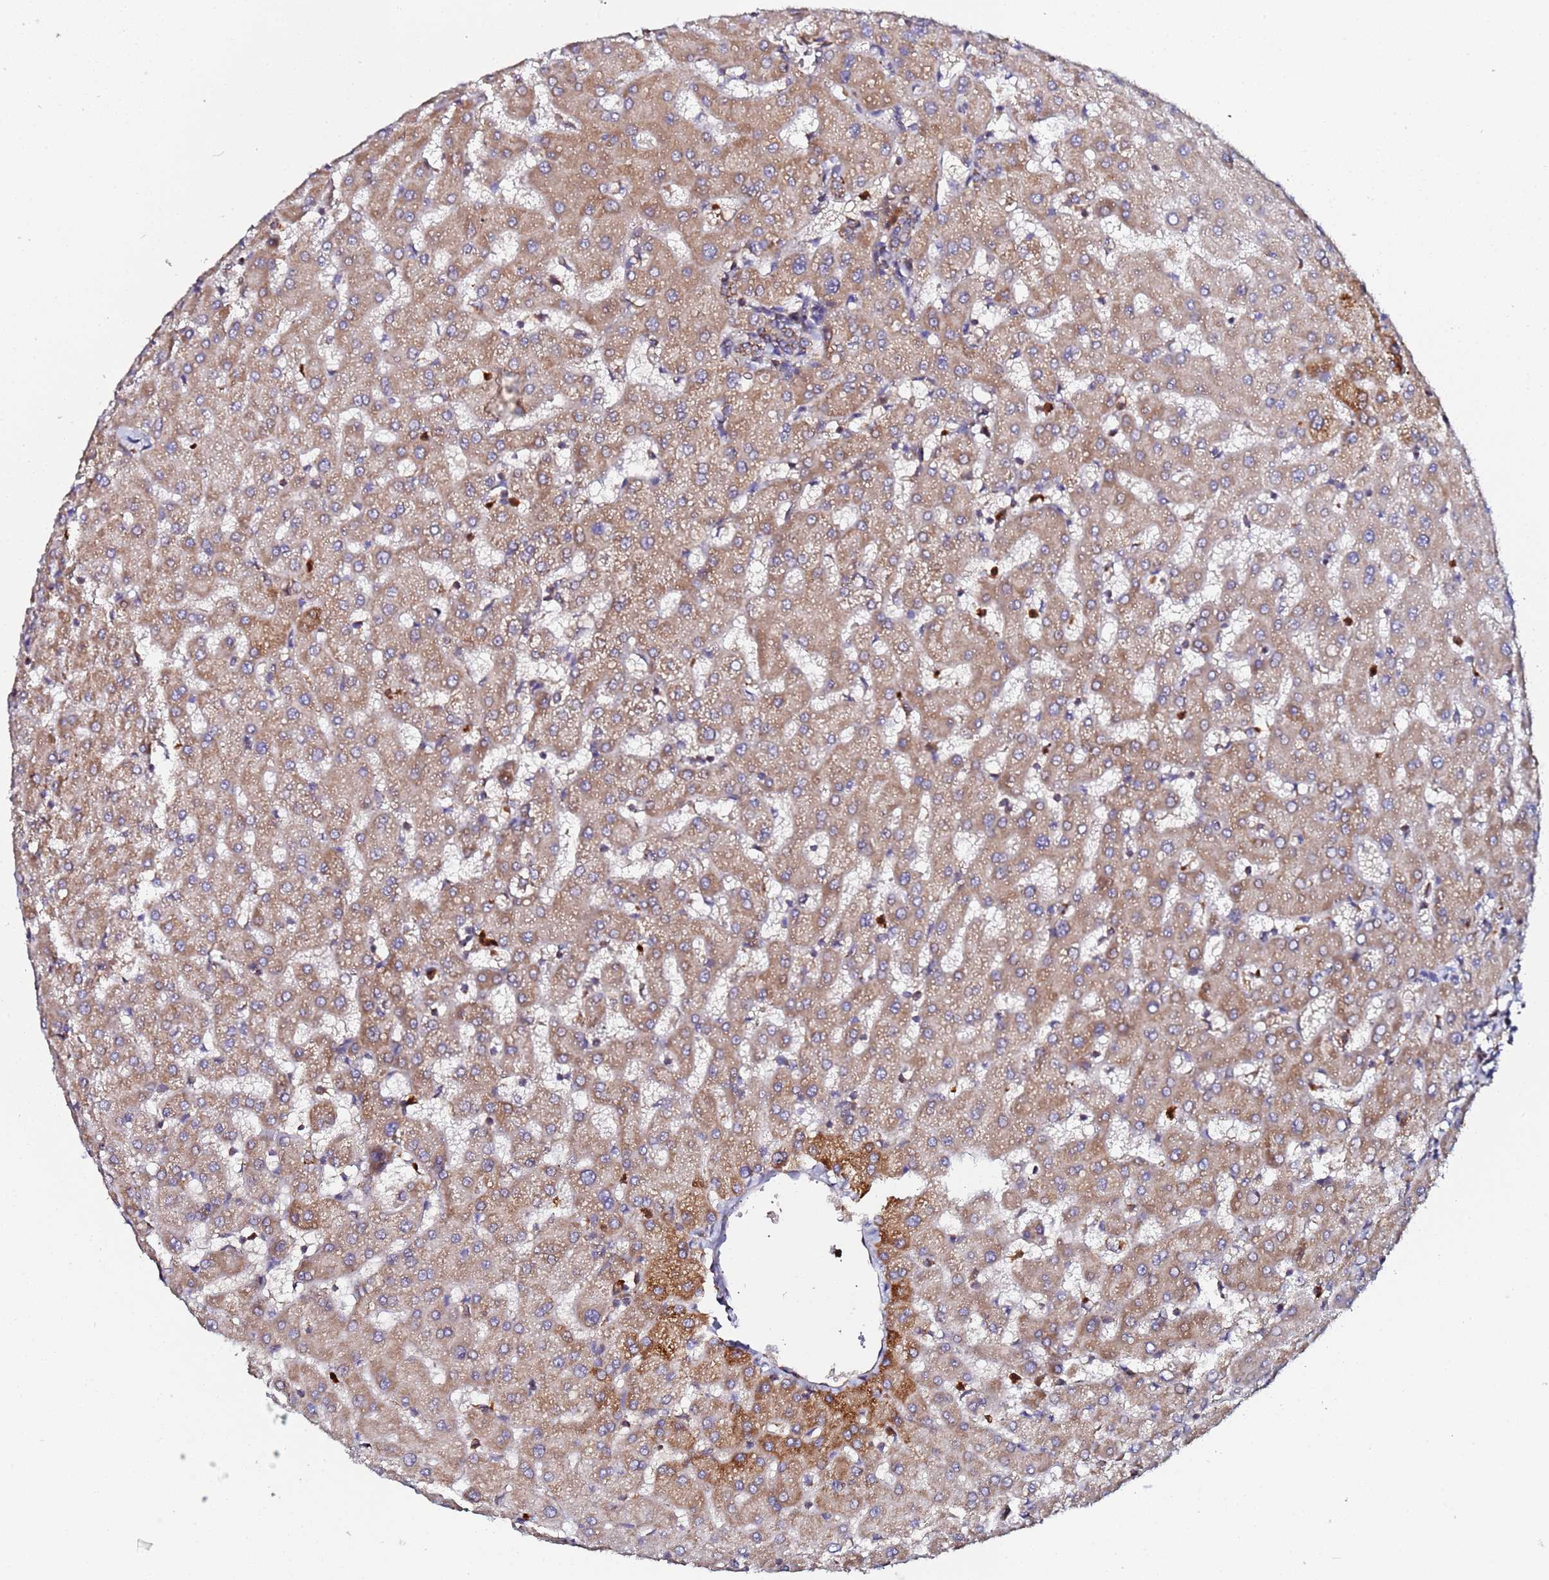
{"staining": {"intensity": "weak", "quantity": ">75%", "location": "cytoplasmic/membranous"}, "tissue": "liver", "cell_type": "Cholangiocytes", "image_type": "normal", "snomed": [{"axis": "morphology", "description": "Normal tissue, NOS"}, {"axis": "topography", "description": "Liver"}], "caption": "Cholangiocytes exhibit weak cytoplasmic/membranous staining in about >75% of cells in normal liver.", "gene": "CCDC127", "patient": {"sex": "female", "age": 63}}